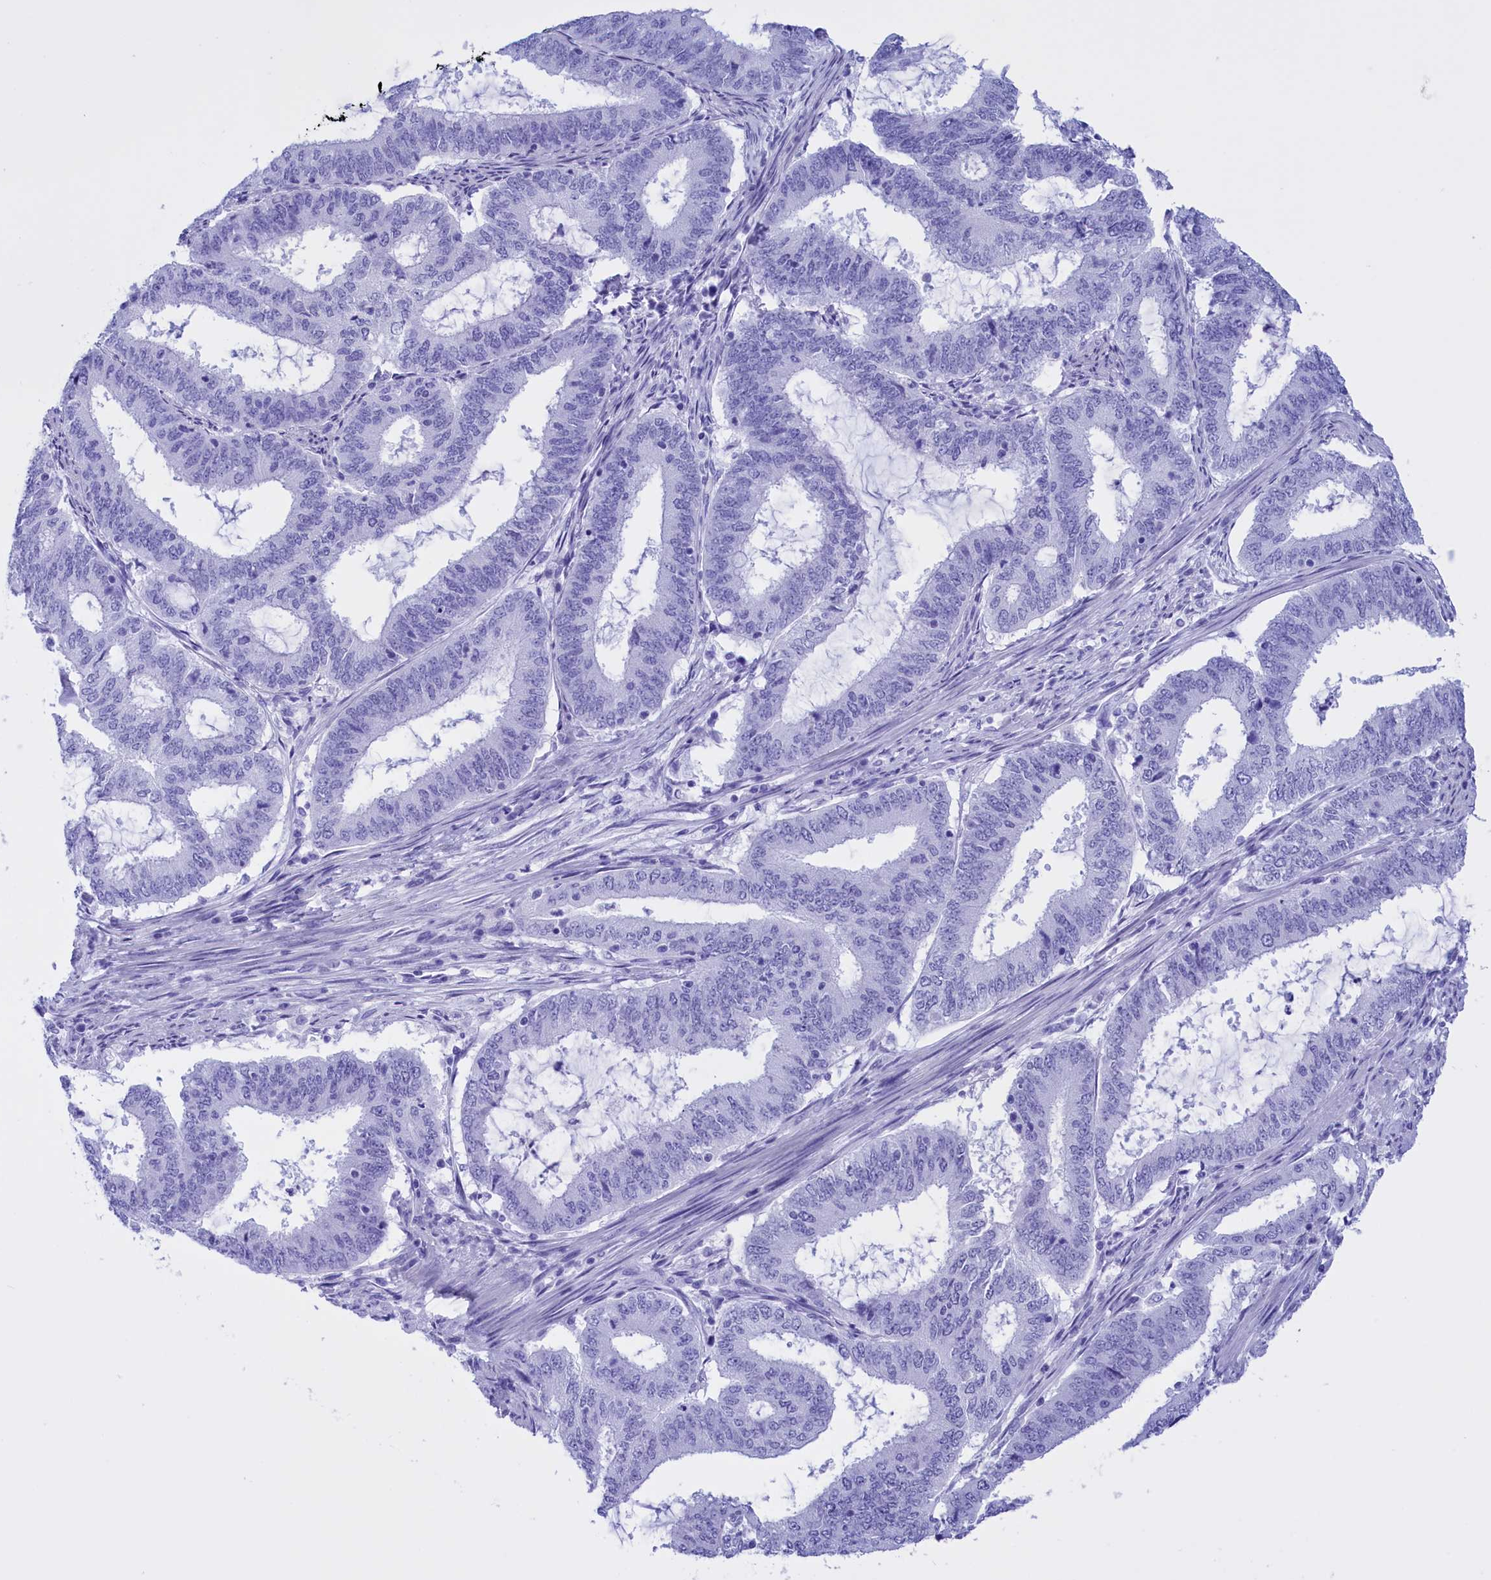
{"staining": {"intensity": "negative", "quantity": "none", "location": "none"}, "tissue": "endometrial cancer", "cell_type": "Tumor cells", "image_type": "cancer", "snomed": [{"axis": "morphology", "description": "Adenocarcinoma, NOS"}, {"axis": "topography", "description": "Endometrium"}], "caption": "Micrograph shows no significant protein positivity in tumor cells of endometrial cancer.", "gene": "BRI3", "patient": {"sex": "female", "age": 51}}